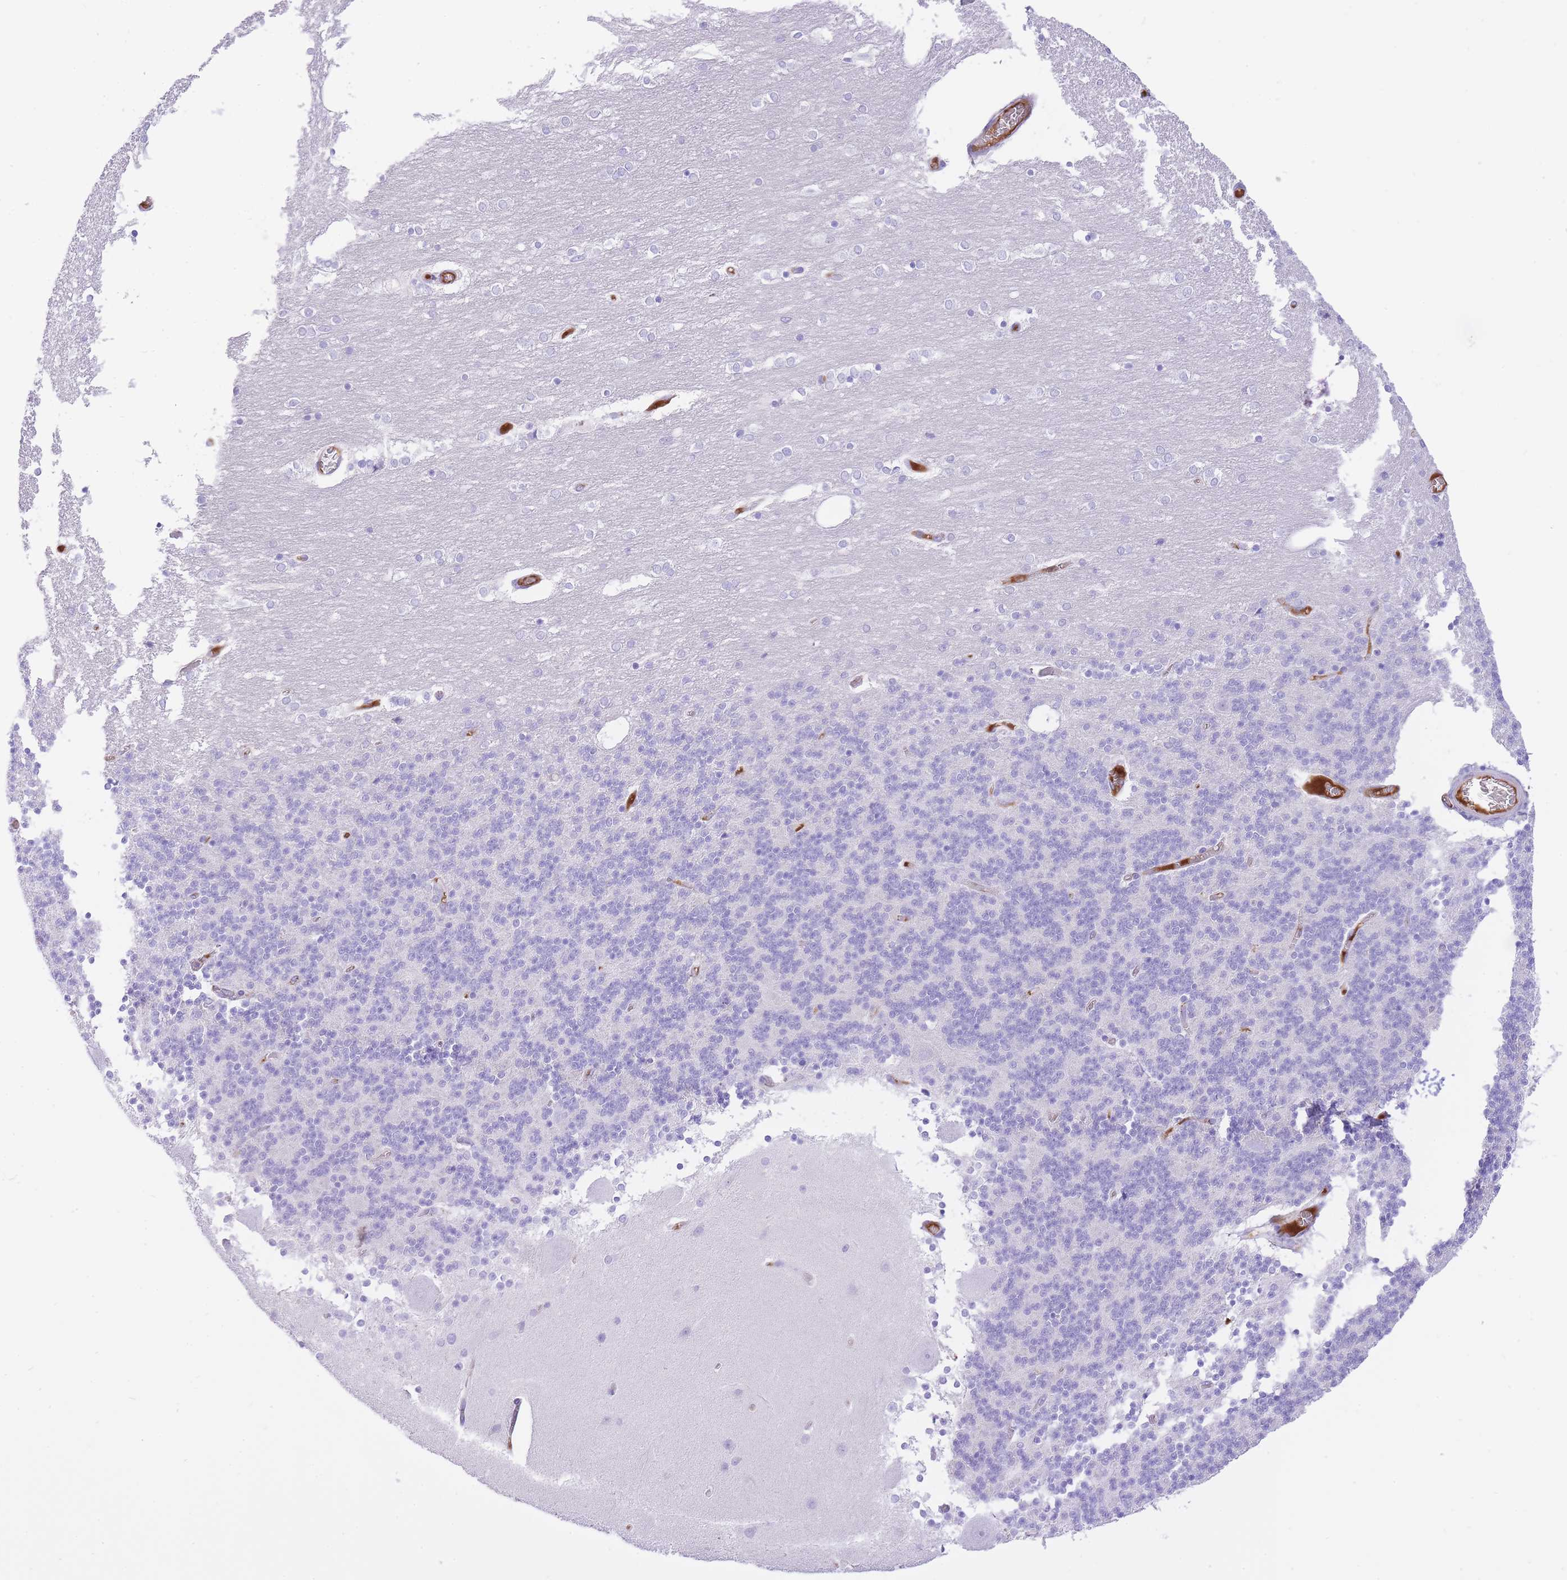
{"staining": {"intensity": "negative", "quantity": "none", "location": "none"}, "tissue": "cerebellum", "cell_type": "Cells in granular layer", "image_type": "normal", "snomed": [{"axis": "morphology", "description": "Normal tissue, NOS"}, {"axis": "topography", "description": "Cerebellum"}], "caption": "IHC image of normal cerebellum stained for a protein (brown), which reveals no expression in cells in granular layer.", "gene": "HRG", "patient": {"sex": "female", "age": 54}}